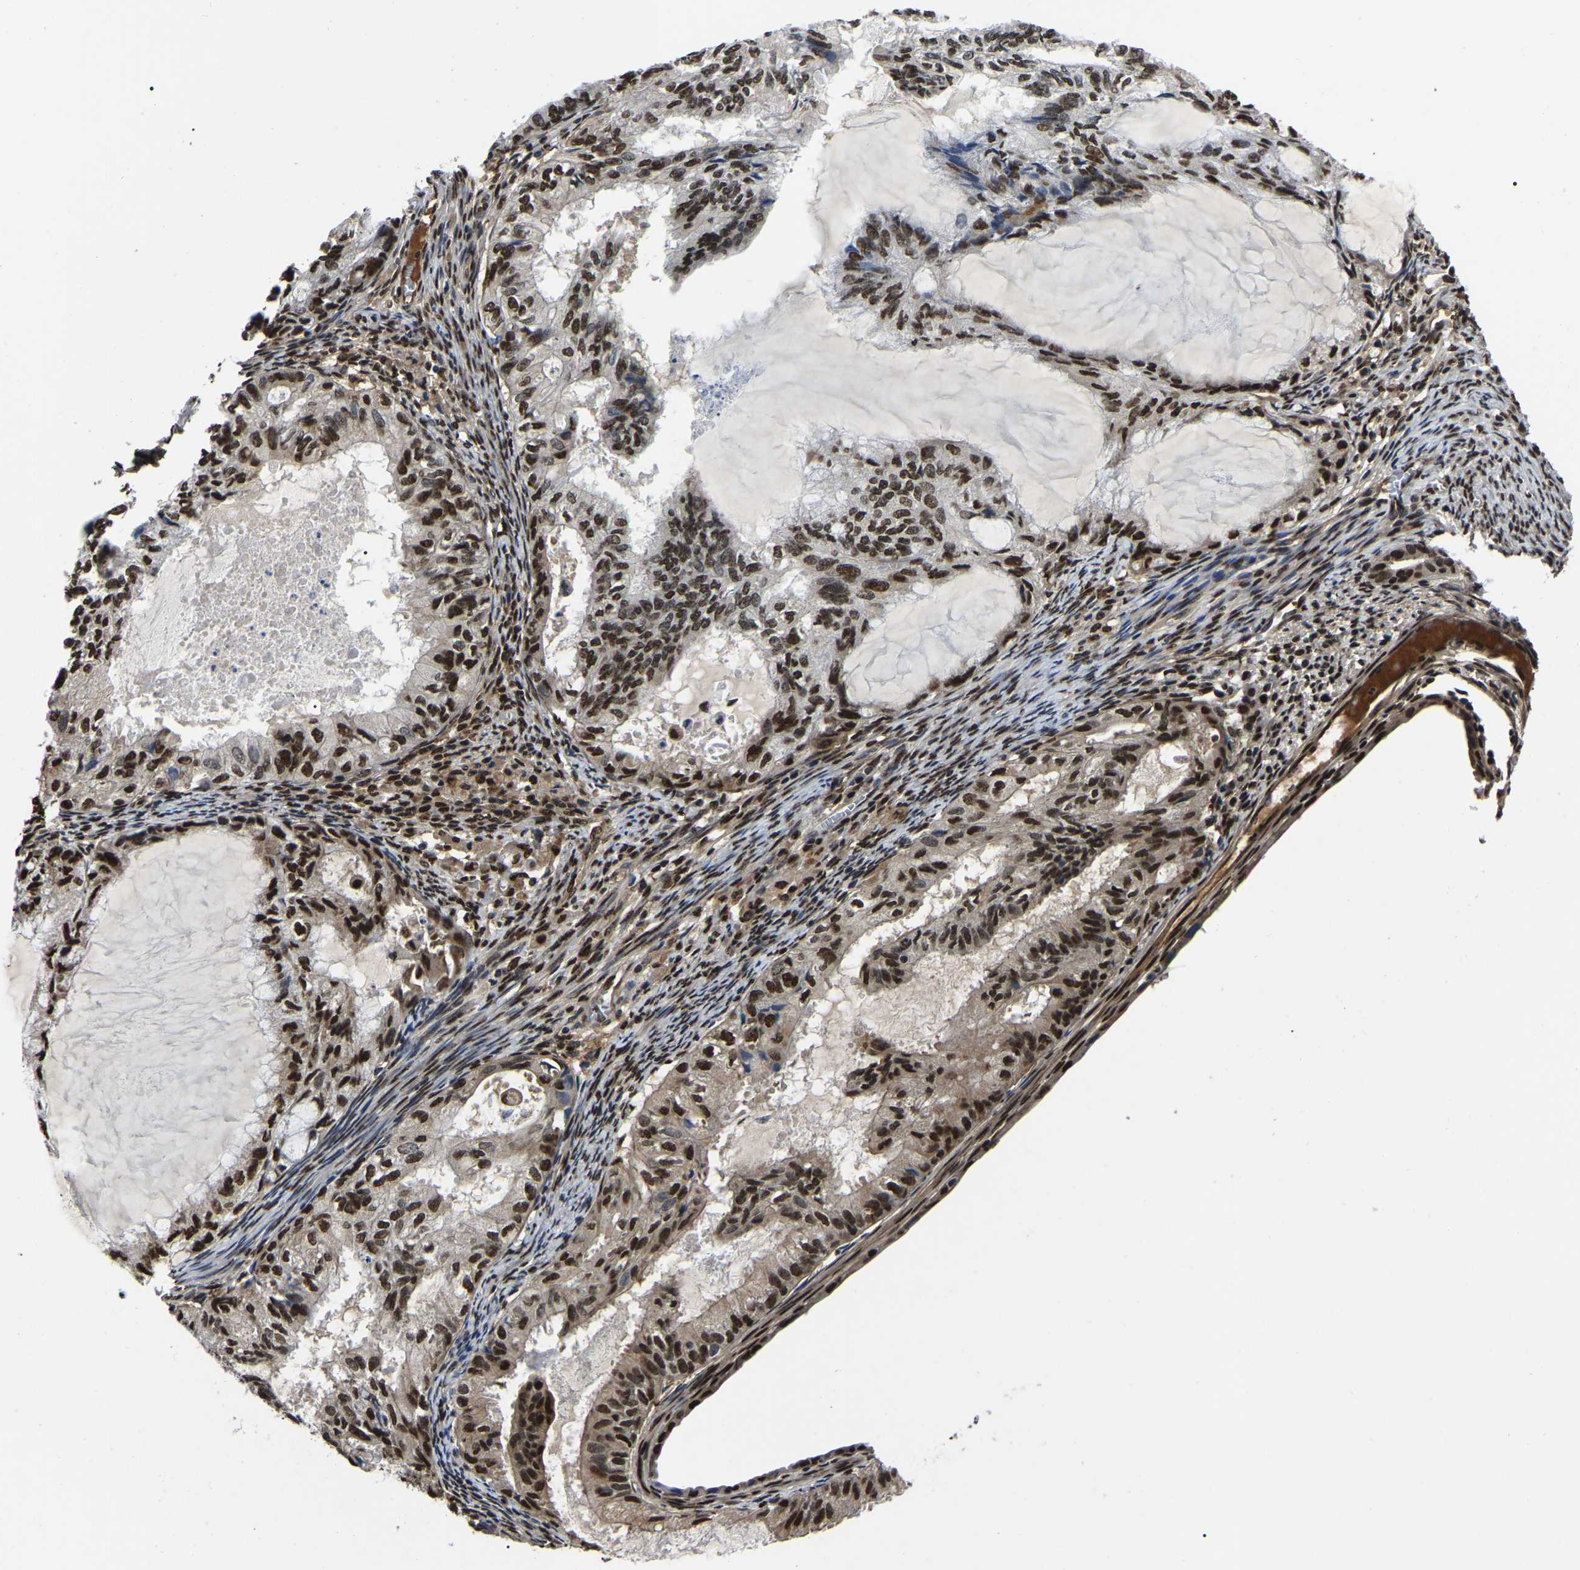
{"staining": {"intensity": "strong", "quantity": ">75%", "location": "nuclear"}, "tissue": "cervical cancer", "cell_type": "Tumor cells", "image_type": "cancer", "snomed": [{"axis": "morphology", "description": "Normal tissue, NOS"}, {"axis": "morphology", "description": "Adenocarcinoma, NOS"}, {"axis": "topography", "description": "Cervix"}, {"axis": "topography", "description": "Endometrium"}], "caption": "Cervical adenocarcinoma stained for a protein demonstrates strong nuclear positivity in tumor cells.", "gene": "TRIM35", "patient": {"sex": "female", "age": 86}}